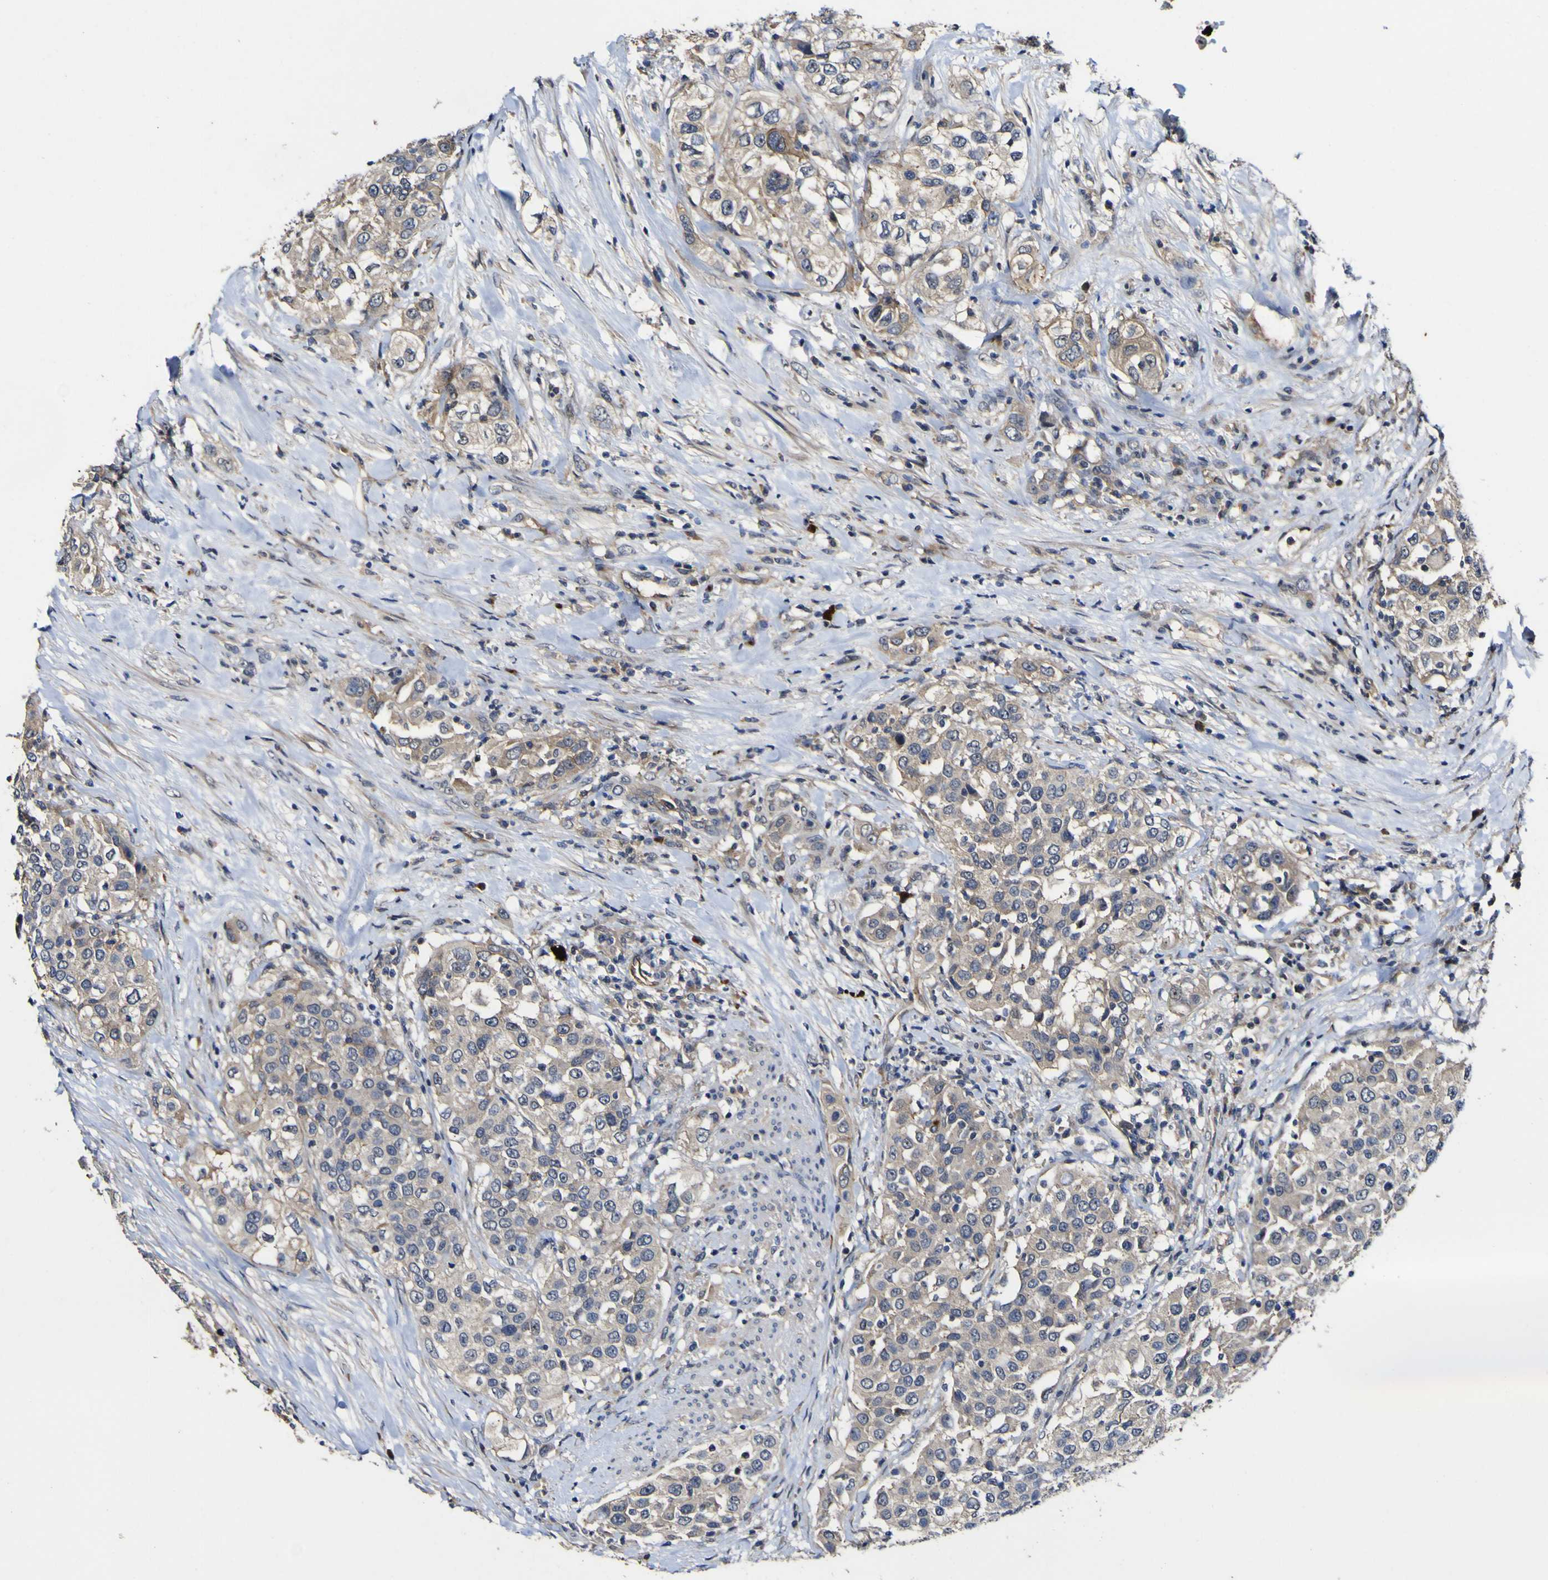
{"staining": {"intensity": "weak", "quantity": "25%-75%", "location": "cytoplasmic/membranous"}, "tissue": "urothelial cancer", "cell_type": "Tumor cells", "image_type": "cancer", "snomed": [{"axis": "morphology", "description": "Urothelial carcinoma, High grade"}, {"axis": "topography", "description": "Urinary bladder"}], "caption": "Immunohistochemistry of urothelial cancer shows low levels of weak cytoplasmic/membranous expression in about 25%-75% of tumor cells.", "gene": "CCL2", "patient": {"sex": "female", "age": 80}}